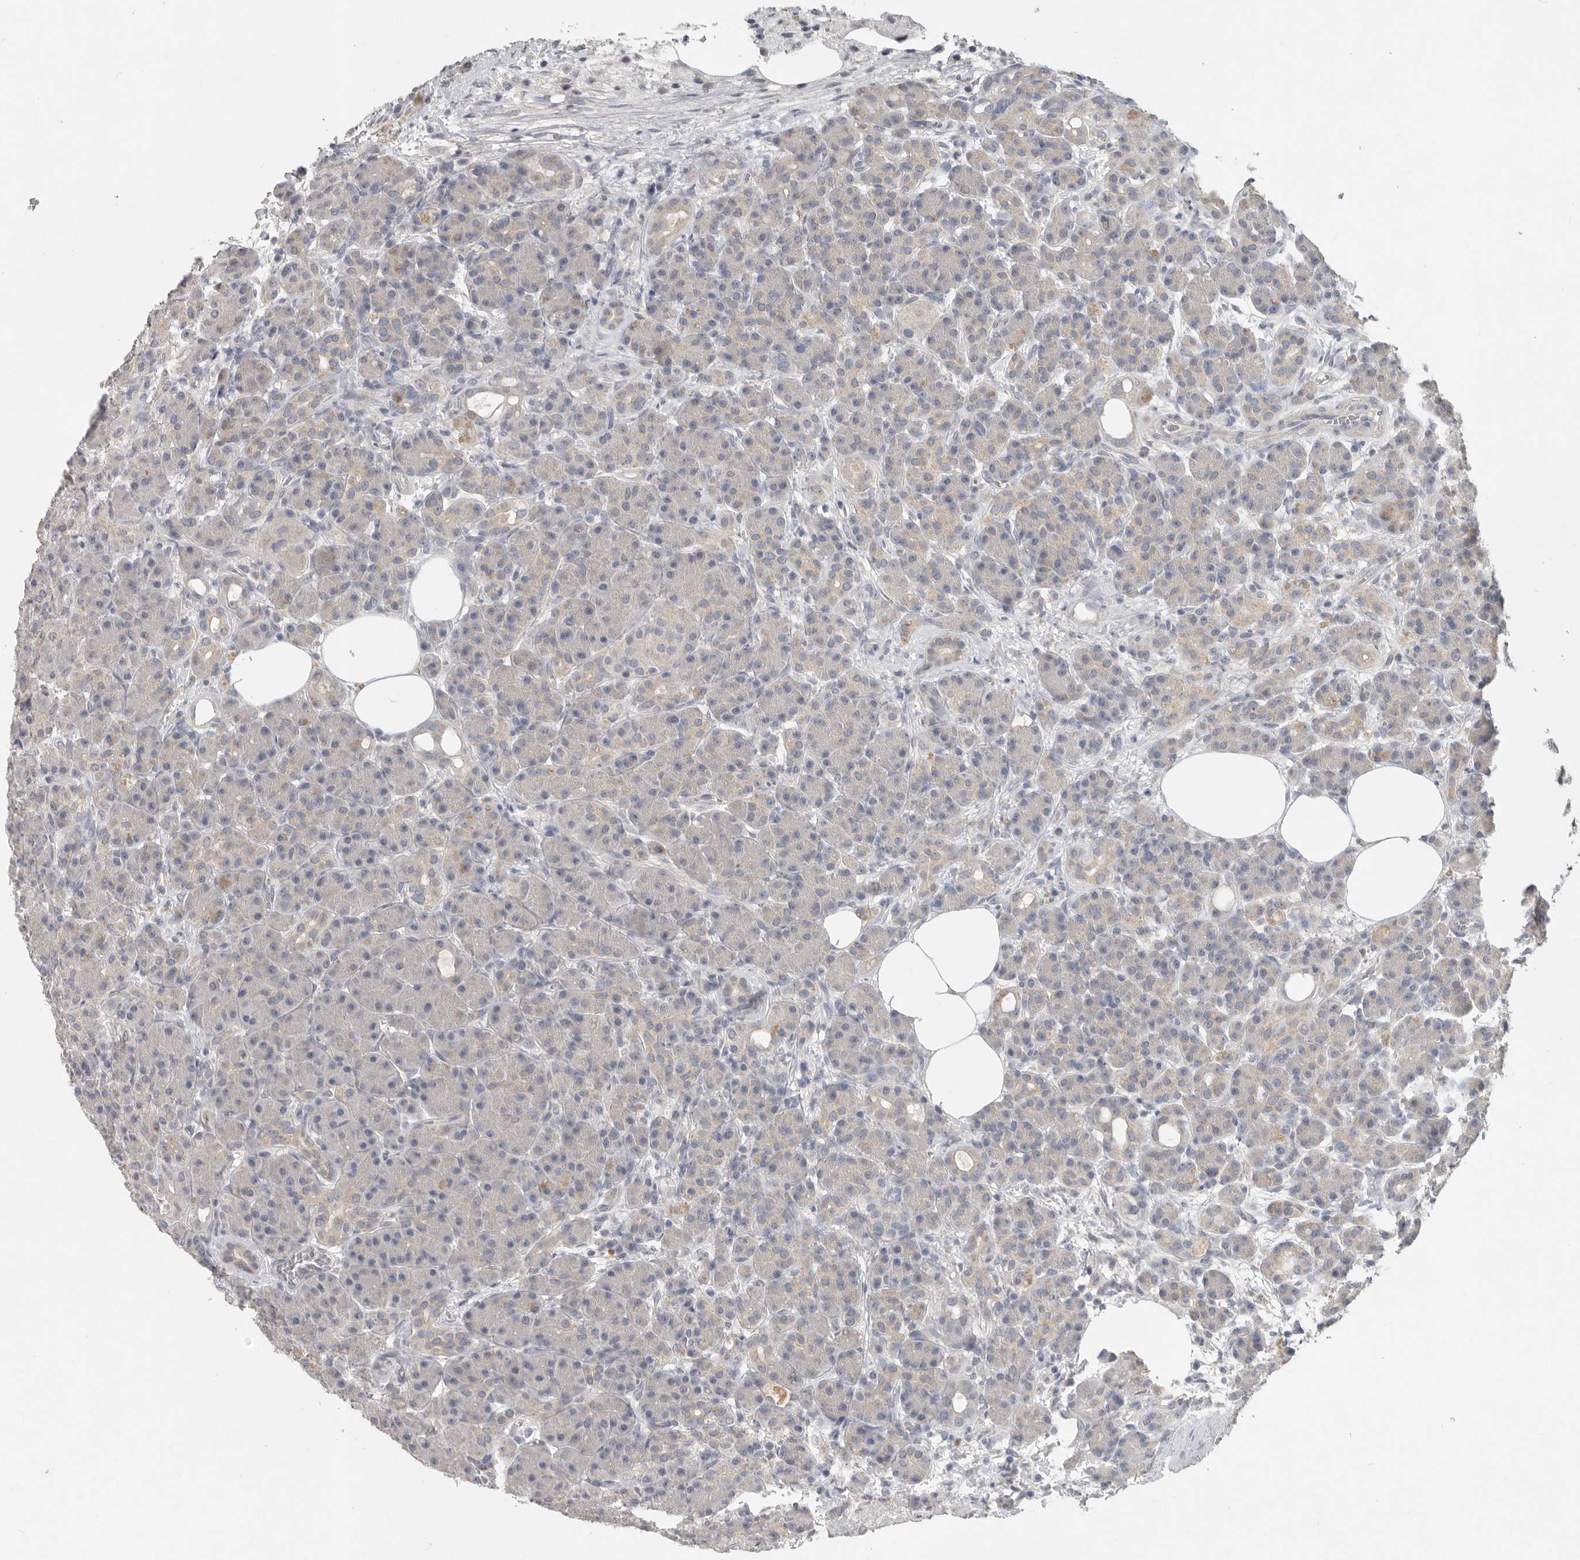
{"staining": {"intensity": "negative", "quantity": "none", "location": "none"}, "tissue": "pancreas", "cell_type": "Exocrine glandular cells", "image_type": "normal", "snomed": [{"axis": "morphology", "description": "Normal tissue, NOS"}, {"axis": "topography", "description": "Pancreas"}], "caption": "The immunohistochemistry photomicrograph has no significant expression in exocrine glandular cells of pancreas. (DAB immunohistochemistry (IHC) with hematoxylin counter stain).", "gene": "REG4", "patient": {"sex": "male", "age": 63}}